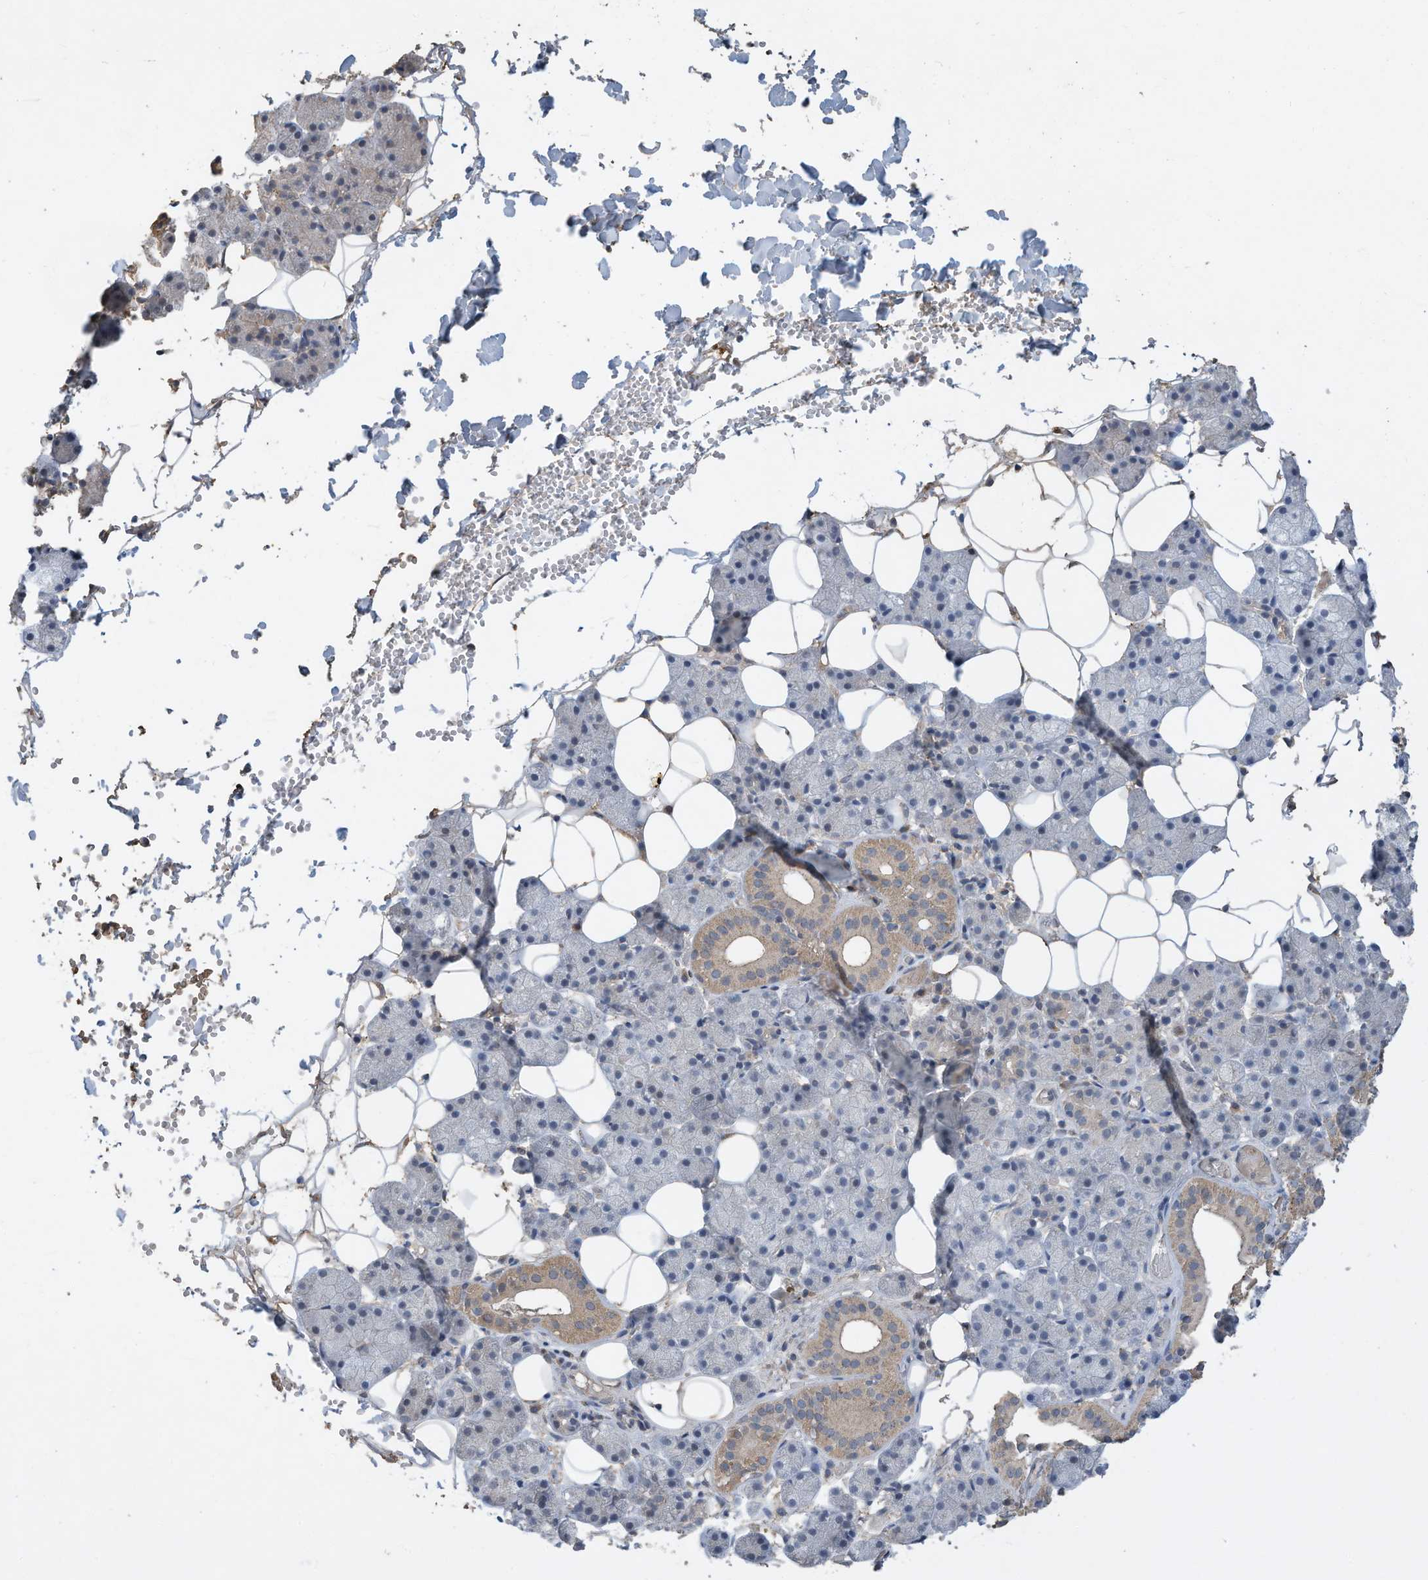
{"staining": {"intensity": "weak", "quantity": "<25%", "location": "cytoplasmic/membranous"}, "tissue": "salivary gland", "cell_type": "Glandular cells", "image_type": "normal", "snomed": [{"axis": "morphology", "description": "Normal tissue, NOS"}, {"axis": "topography", "description": "Salivary gland"}], "caption": "This is a micrograph of IHC staining of benign salivary gland, which shows no staining in glandular cells. (Brightfield microscopy of DAB immunohistochemistry at high magnification).", "gene": "CAPN13", "patient": {"sex": "female", "age": 33}}